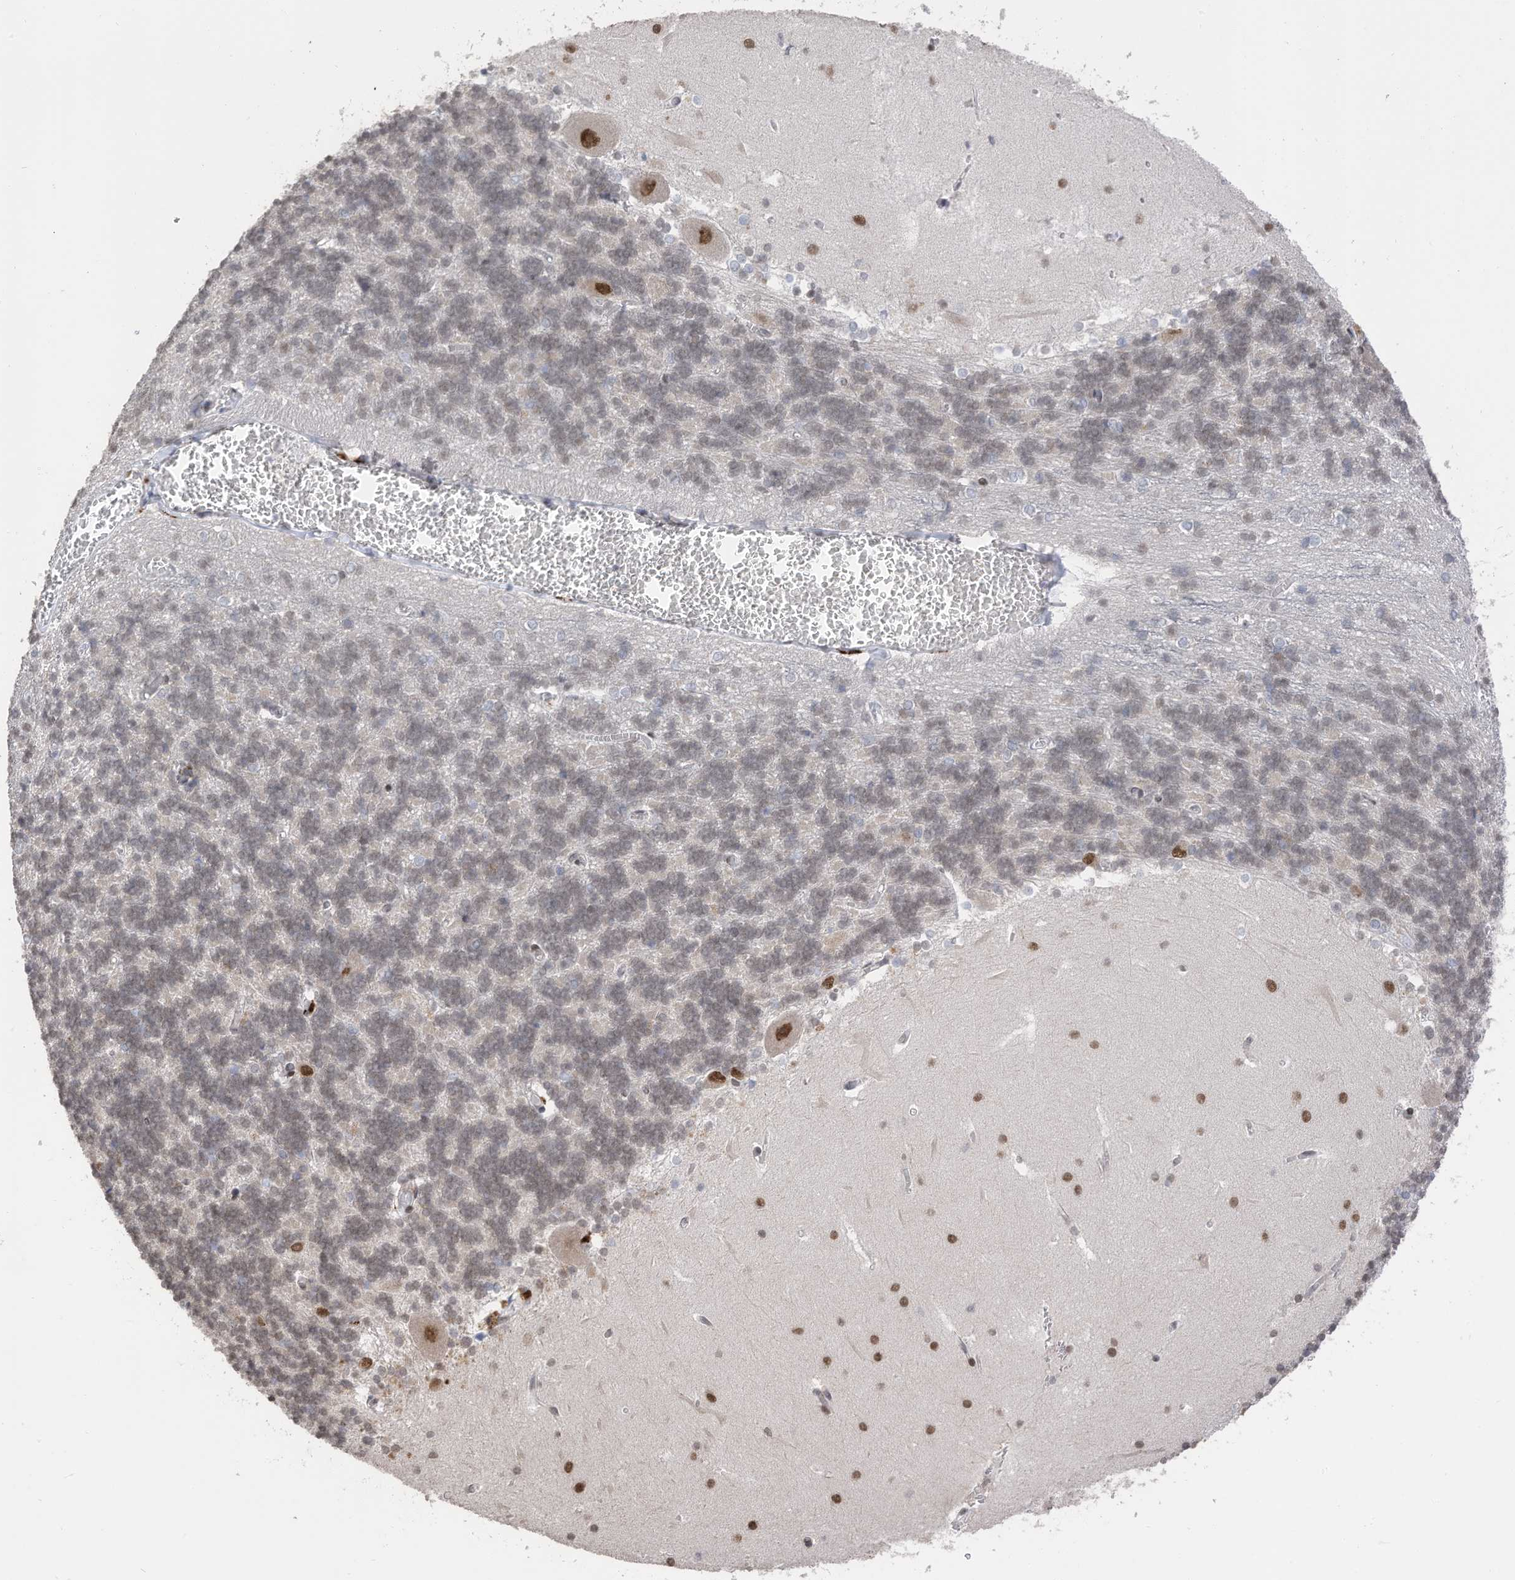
{"staining": {"intensity": "weak", "quantity": "25%-75%", "location": "nuclear"}, "tissue": "cerebellum", "cell_type": "Cells in granular layer", "image_type": "normal", "snomed": [{"axis": "morphology", "description": "Normal tissue, NOS"}, {"axis": "topography", "description": "Cerebellum"}], "caption": "Immunohistochemical staining of unremarkable human cerebellum reveals 25%-75% levels of weak nuclear protein expression in about 25%-75% of cells in granular layer. The staining was performed using DAB, with brown indicating positive protein expression. Nuclei are stained blue with hematoxylin.", "gene": "RABL3", "patient": {"sex": "male", "age": 37}}